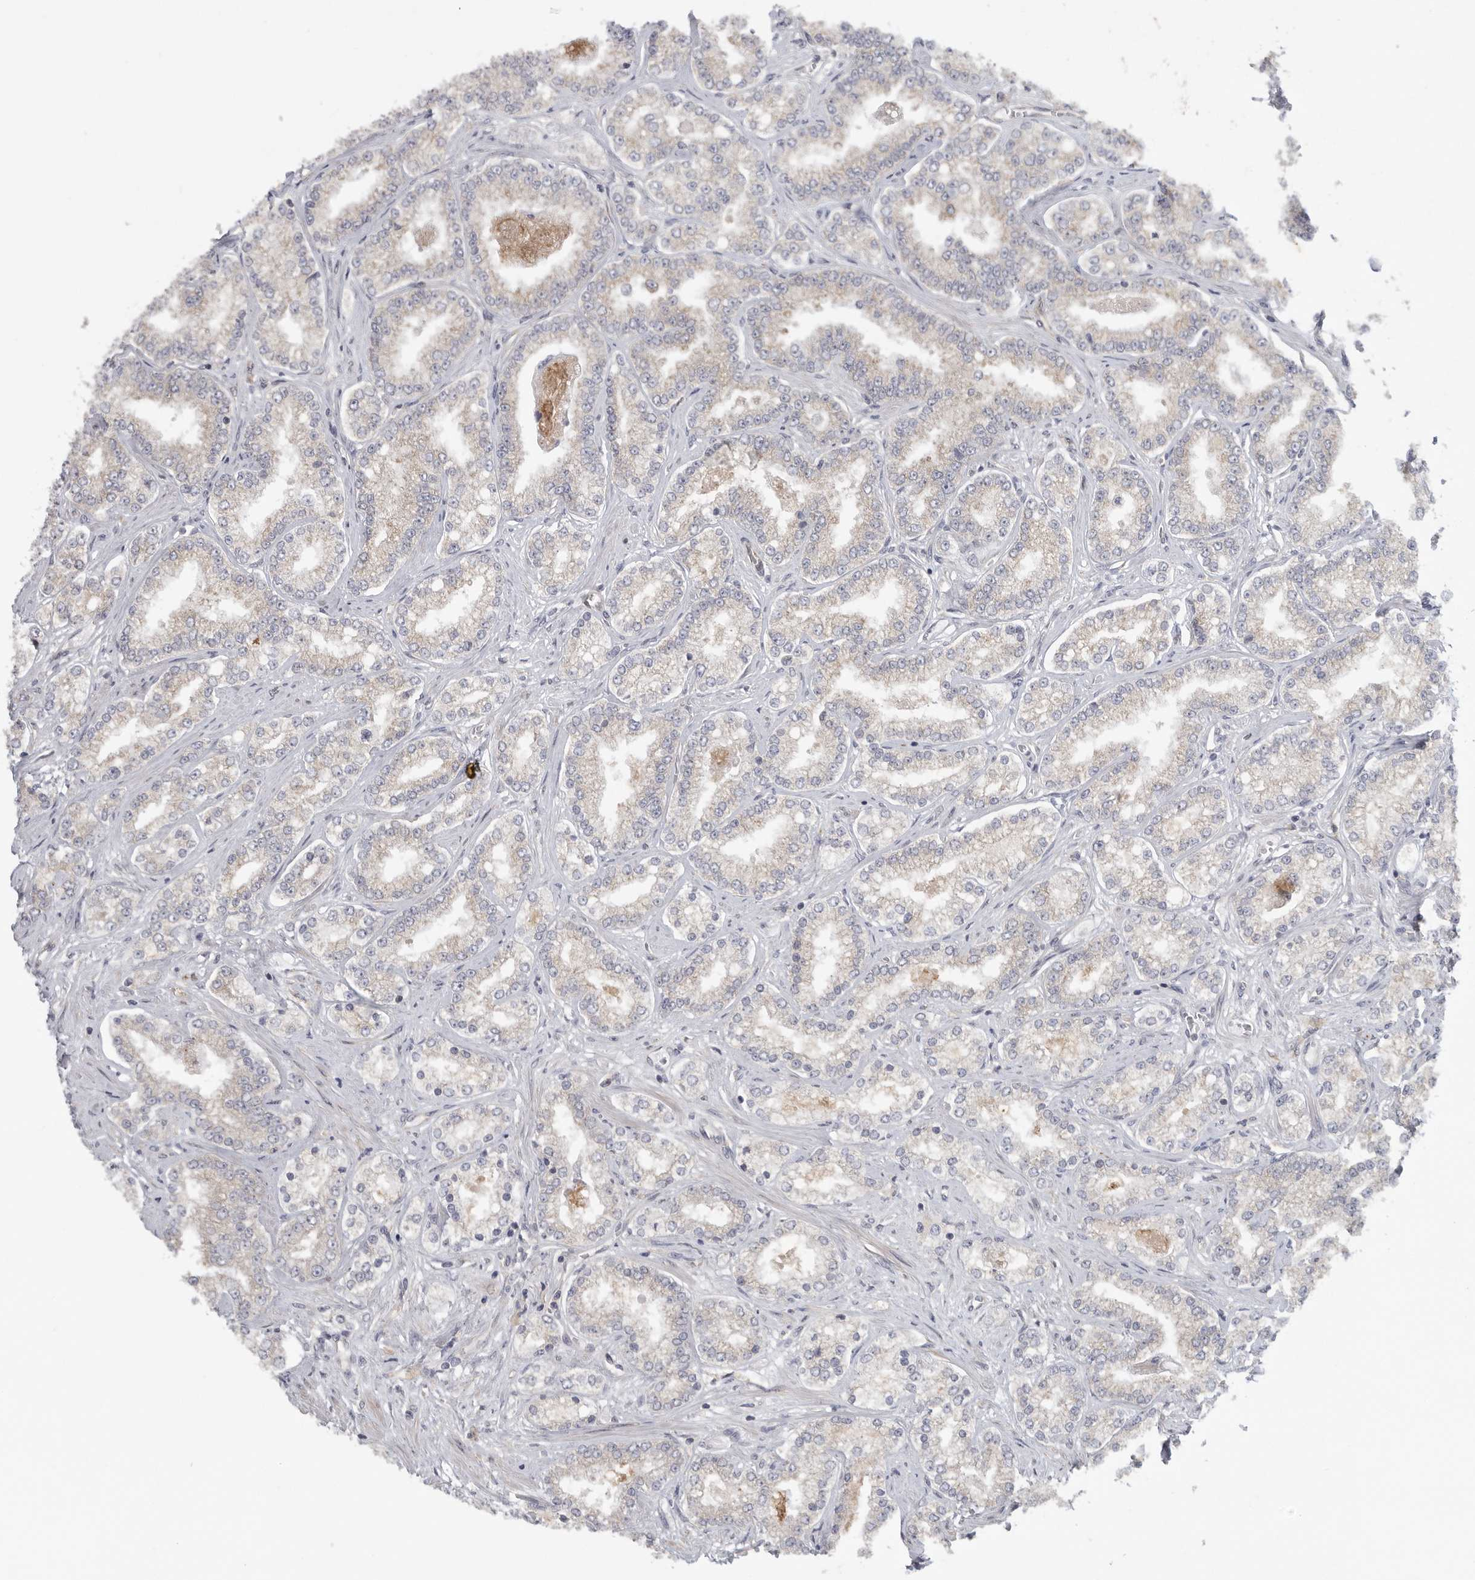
{"staining": {"intensity": "negative", "quantity": "none", "location": "none"}, "tissue": "prostate cancer", "cell_type": "Tumor cells", "image_type": "cancer", "snomed": [{"axis": "morphology", "description": "Normal tissue, NOS"}, {"axis": "morphology", "description": "Adenocarcinoma, High grade"}, {"axis": "topography", "description": "Prostate"}], "caption": "Tumor cells show no significant positivity in adenocarcinoma (high-grade) (prostate).", "gene": "BCAP29", "patient": {"sex": "male", "age": 83}}